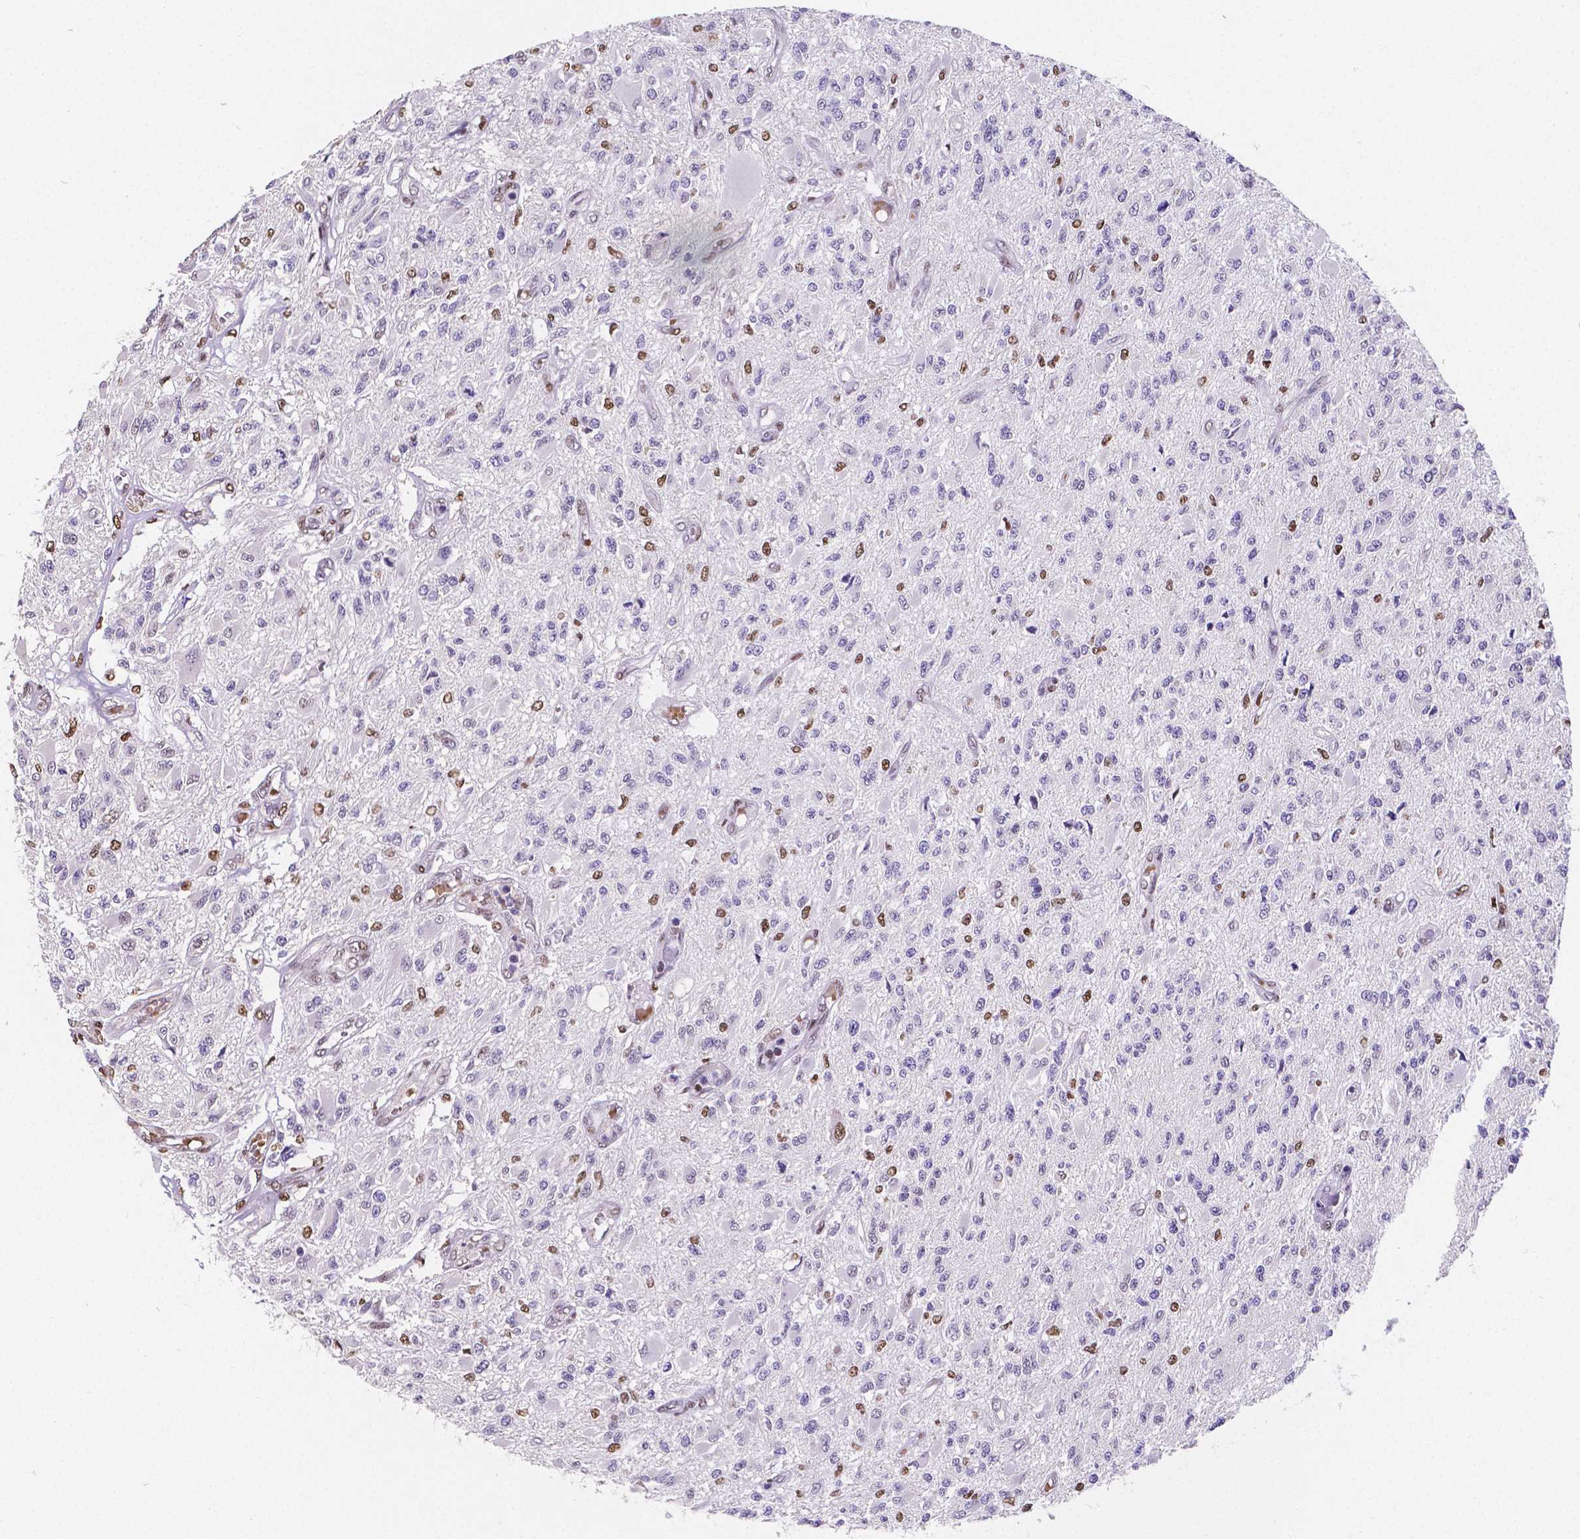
{"staining": {"intensity": "moderate", "quantity": "<25%", "location": "nuclear"}, "tissue": "glioma", "cell_type": "Tumor cells", "image_type": "cancer", "snomed": [{"axis": "morphology", "description": "Glioma, malignant, High grade"}, {"axis": "topography", "description": "Brain"}], "caption": "Glioma stained for a protein reveals moderate nuclear positivity in tumor cells.", "gene": "MEF2C", "patient": {"sex": "female", "age": 63}}